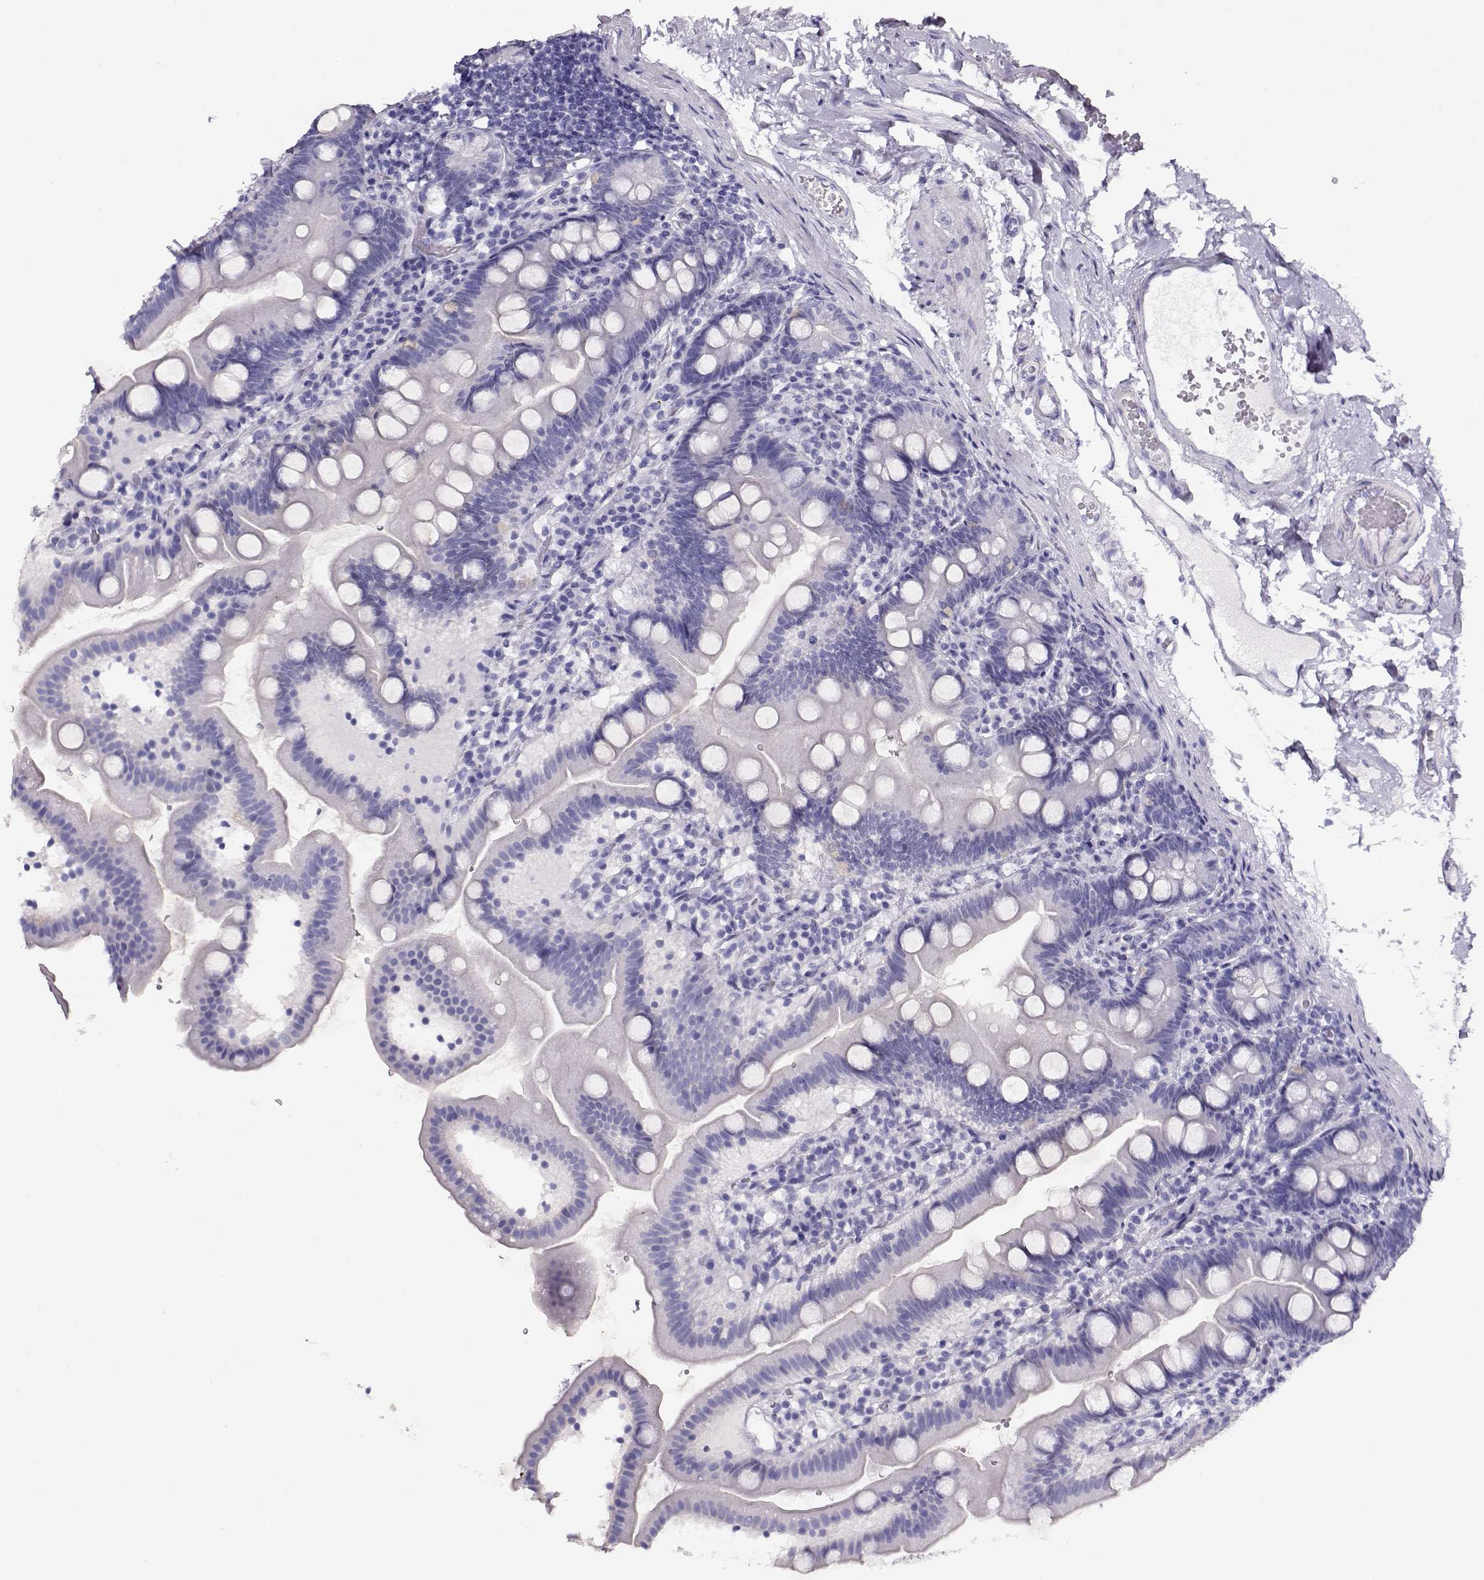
{"staining": {"intensity": "negative", "quantity": "none", "location": "none"}, "tissue": "duodenum", "cell_type": "Glandular cells", "image_type": "normal", "snomed": [{"axis": "morphology", "description": "Normal tissue, NOS"}, {"axis": "topography", "description": "Duodenum"}], "caption": "IHC histopathology image of unremarkable duodenum: duodenum stained with DAB displays no significant protein staining in glandular cells. The staining was performed using DAB (3,3'-diaminobenzidine) to visualize the protein expression in brown, while the nuclei were stained in blue with hematoxylin (Magnification: 20x).", "gene": "ACTN2", "patient": {"sex": "female", "age": 67}}